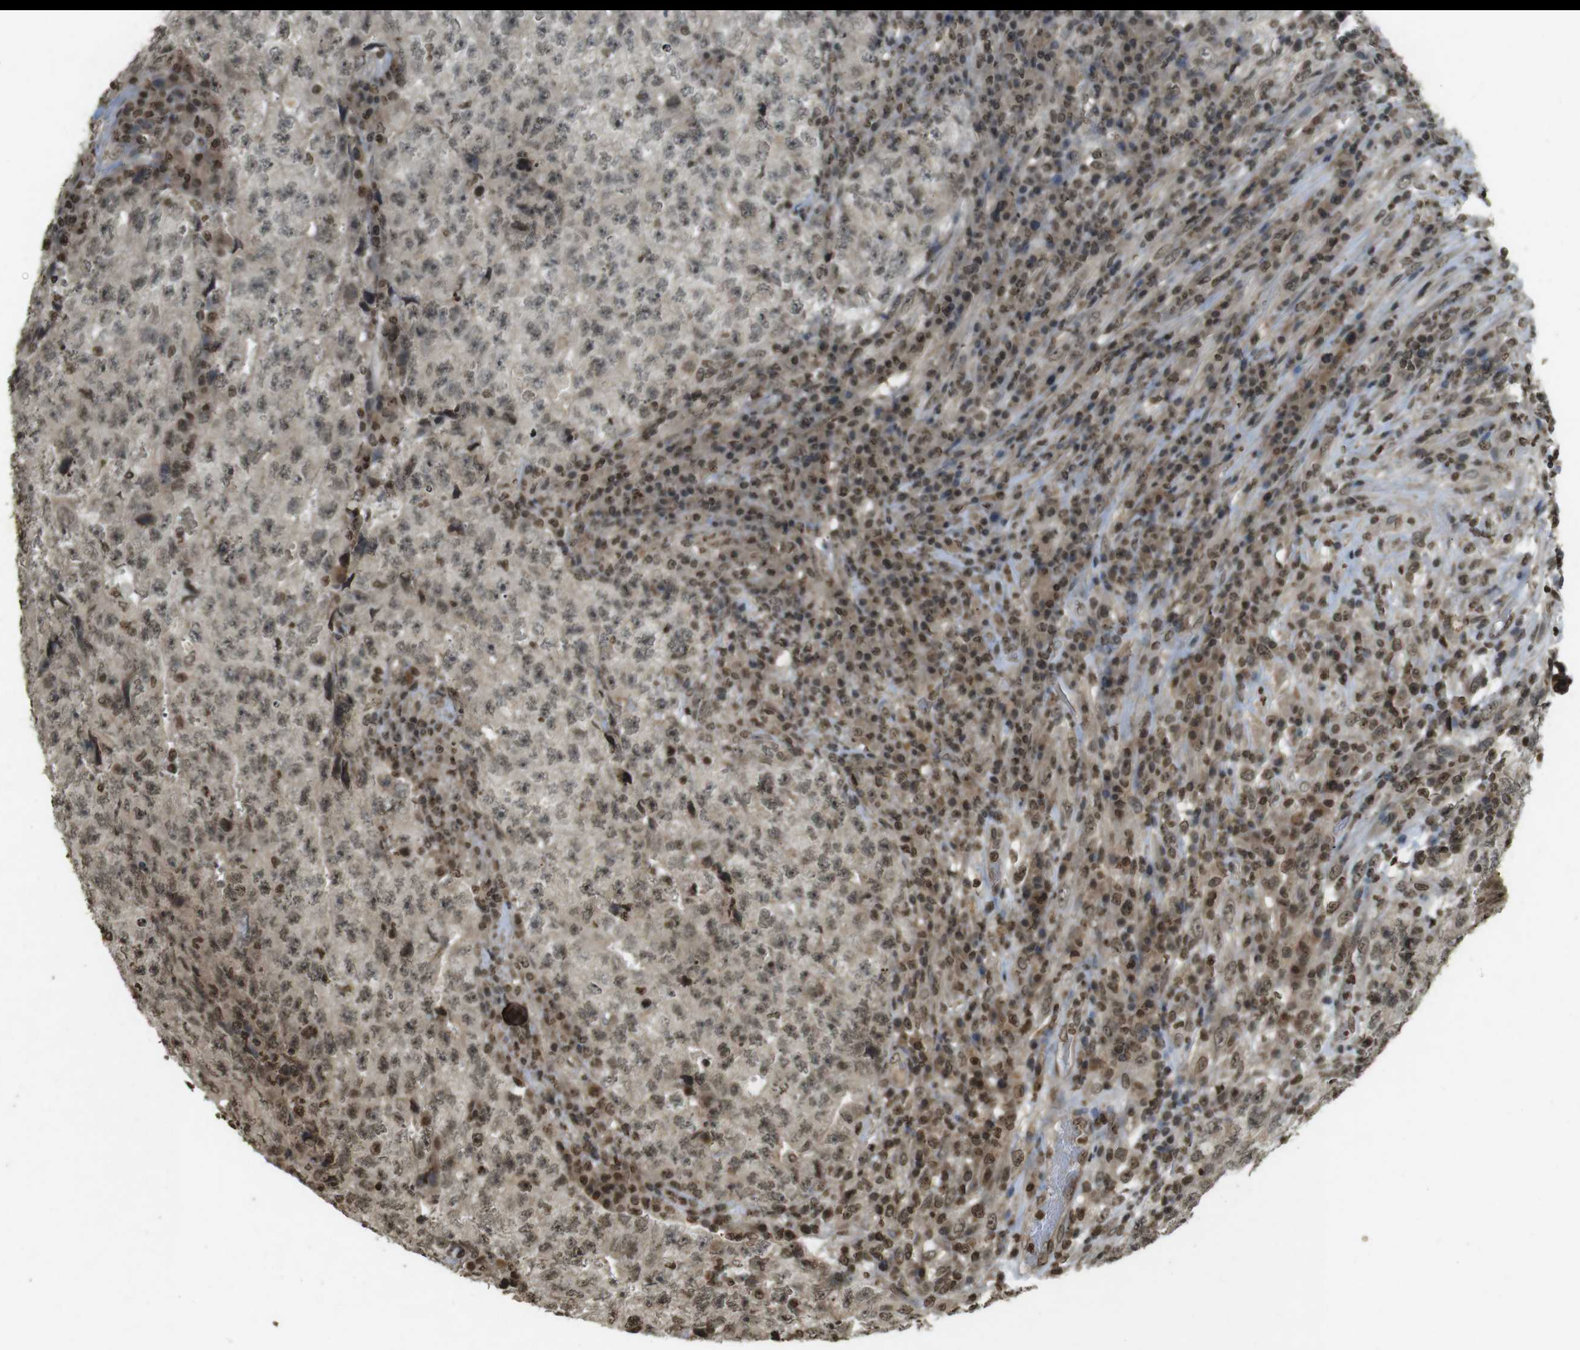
{"staining": {"intensity": "weak", "quantity": ">75%", "location": "cytoplasmic/membranous,nuclear"}, "tissue": "testis cancer", "cell_type": "Tumor cells", "image_type": "cancer", "snomed": [{"axis": "morphology", "description": "Necrosis, NOS"}, {"axis": "morphology", "description": "Carcinoma, Embryonal, NOS"}, {"axis": "topography", "description": "Testis"}], "caption": "This image shows IHC staining of embryonal carcinoma (testis), with low weak cytoplasmic/membranous and nuclear positivity in about >75% of tumor cells.", "gene": "ORC4", "patient": {"sex": "male", "age": 19}}